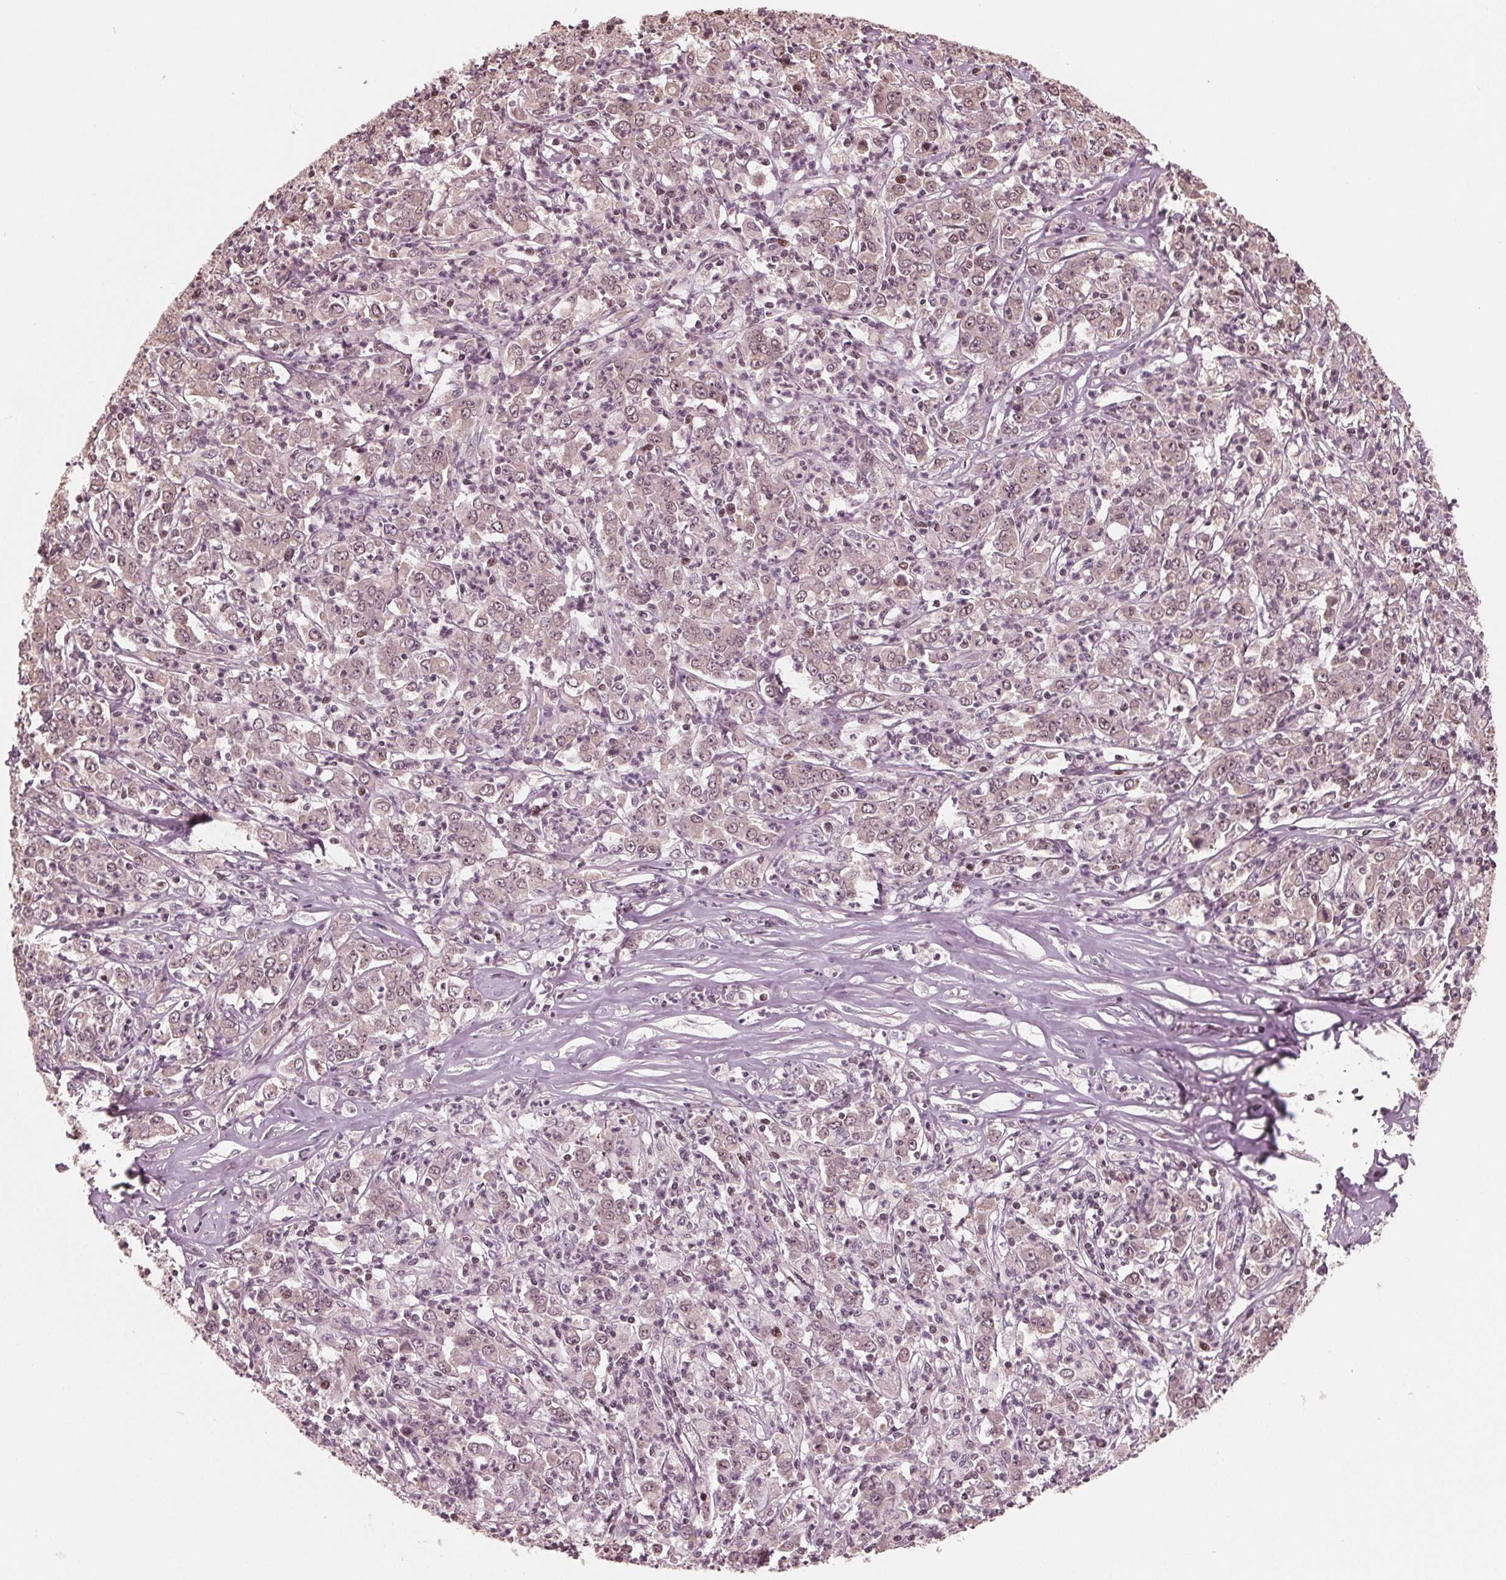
{"staining": {"intensity": "weak", "quantity": "25%-75%", "location": "nuclear"}, "tissue": "stomach cancer", "cell_type": "Tumor cells", "image_type": "cancer", "snomed": [{"axis": "morphology", "description": "Adenocarcinoma, NOS"}, {"axis": "topography", "description": "Stomach, lower"}], "caption": "IHC of human stomach cancer exhibits low levels of weak nuclear positivity in about 25%-75% of tumor cells.", "gene": "HIRIP3", "patient": {"sex": "female", "age": 71}}